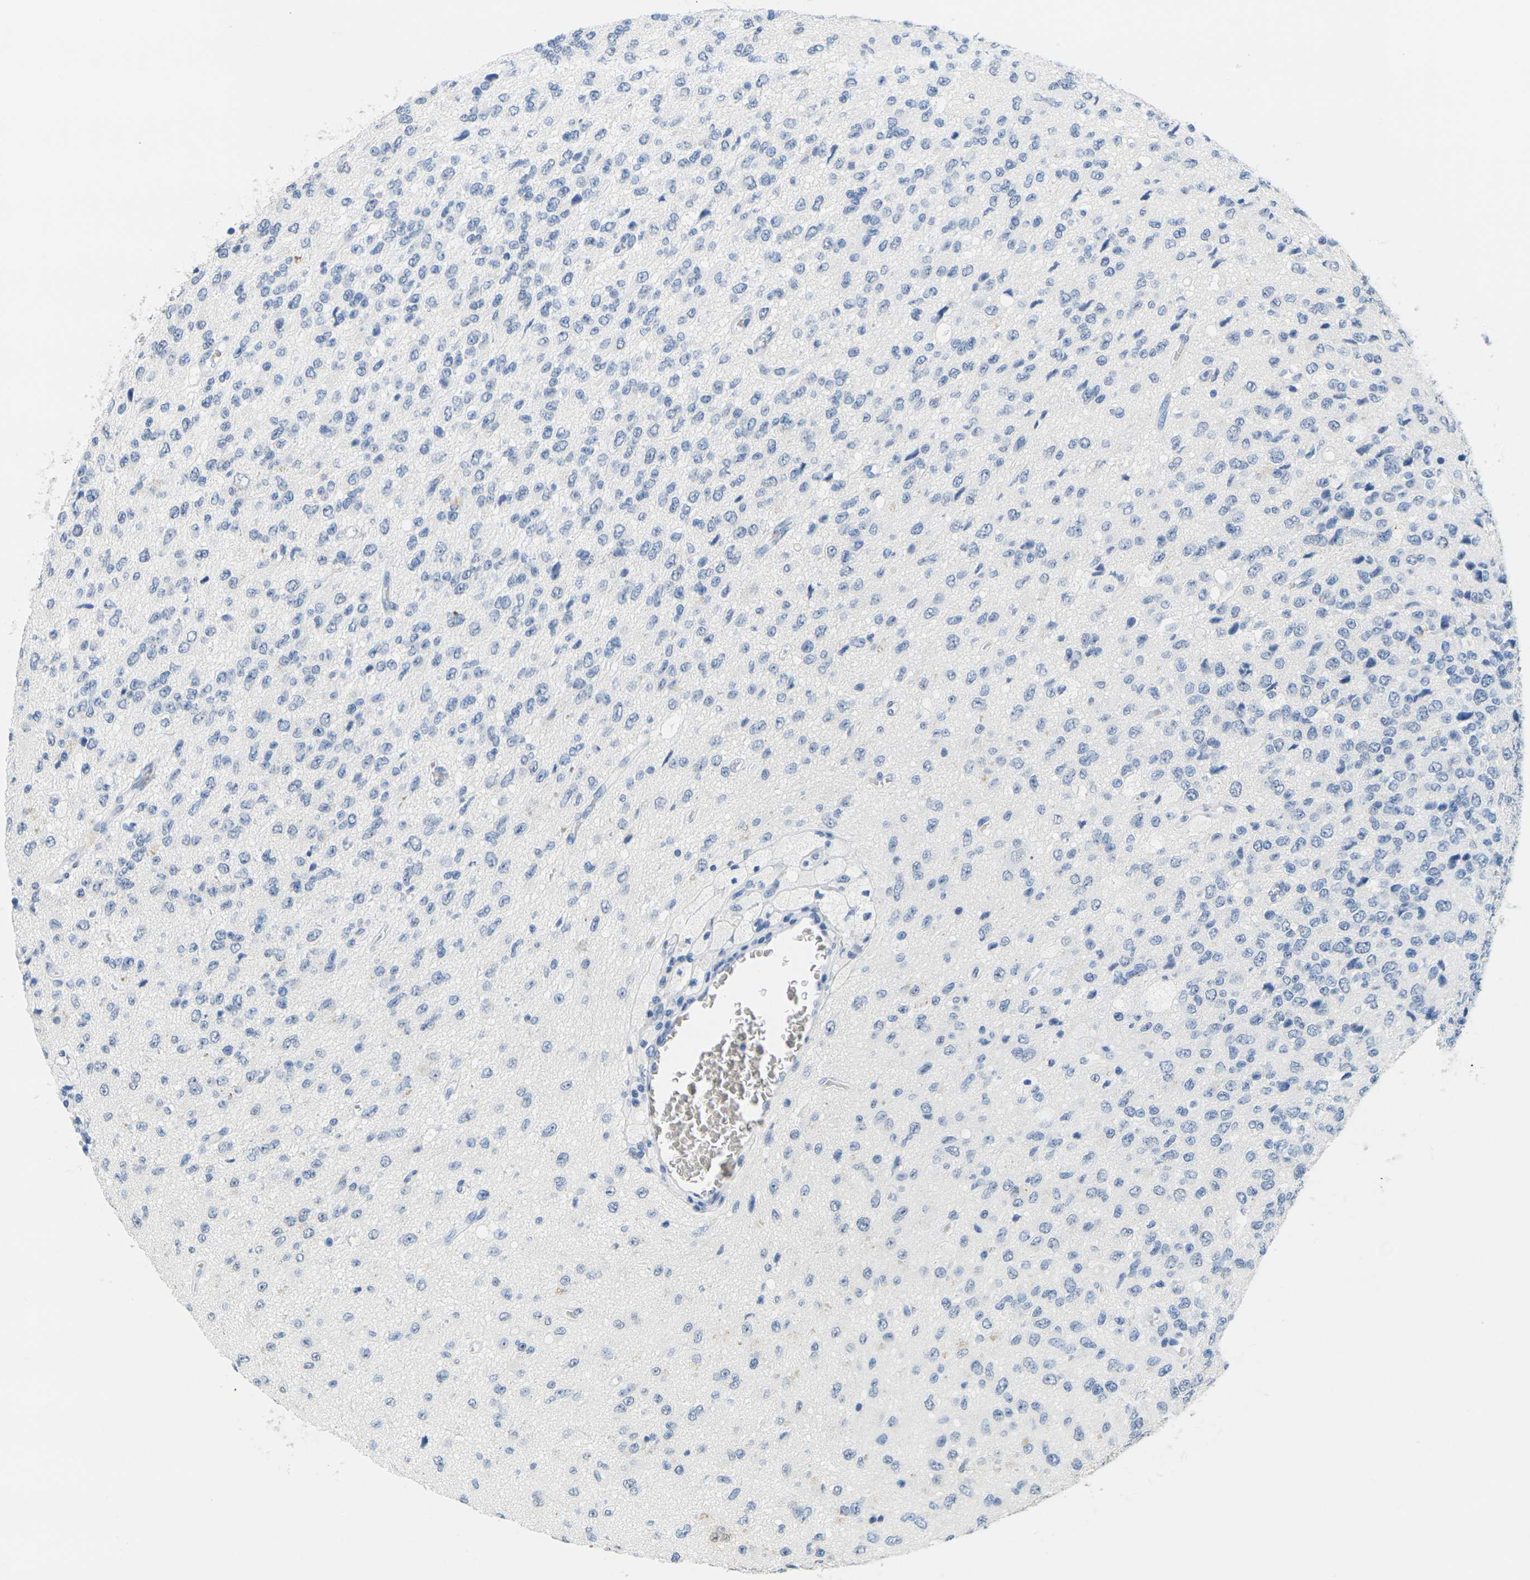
{"staining": {"intensity": "negative", "quantity": "none", "location": "none"}, "tissue": "glioma", "cell_type": "Tumor cells", "image_type": "cancer", "snomed": [{"axis": "morphology", "description": "Glioma, malignant, High grade"}, {"axis": "topography", "description": "pancreas cauda"}], "caption": "Tumor cells are negative for protein expression in human malignant high-grade glioma.", "gene": "CTAG1A", "patient": {"sex": "male", "age": 60}}